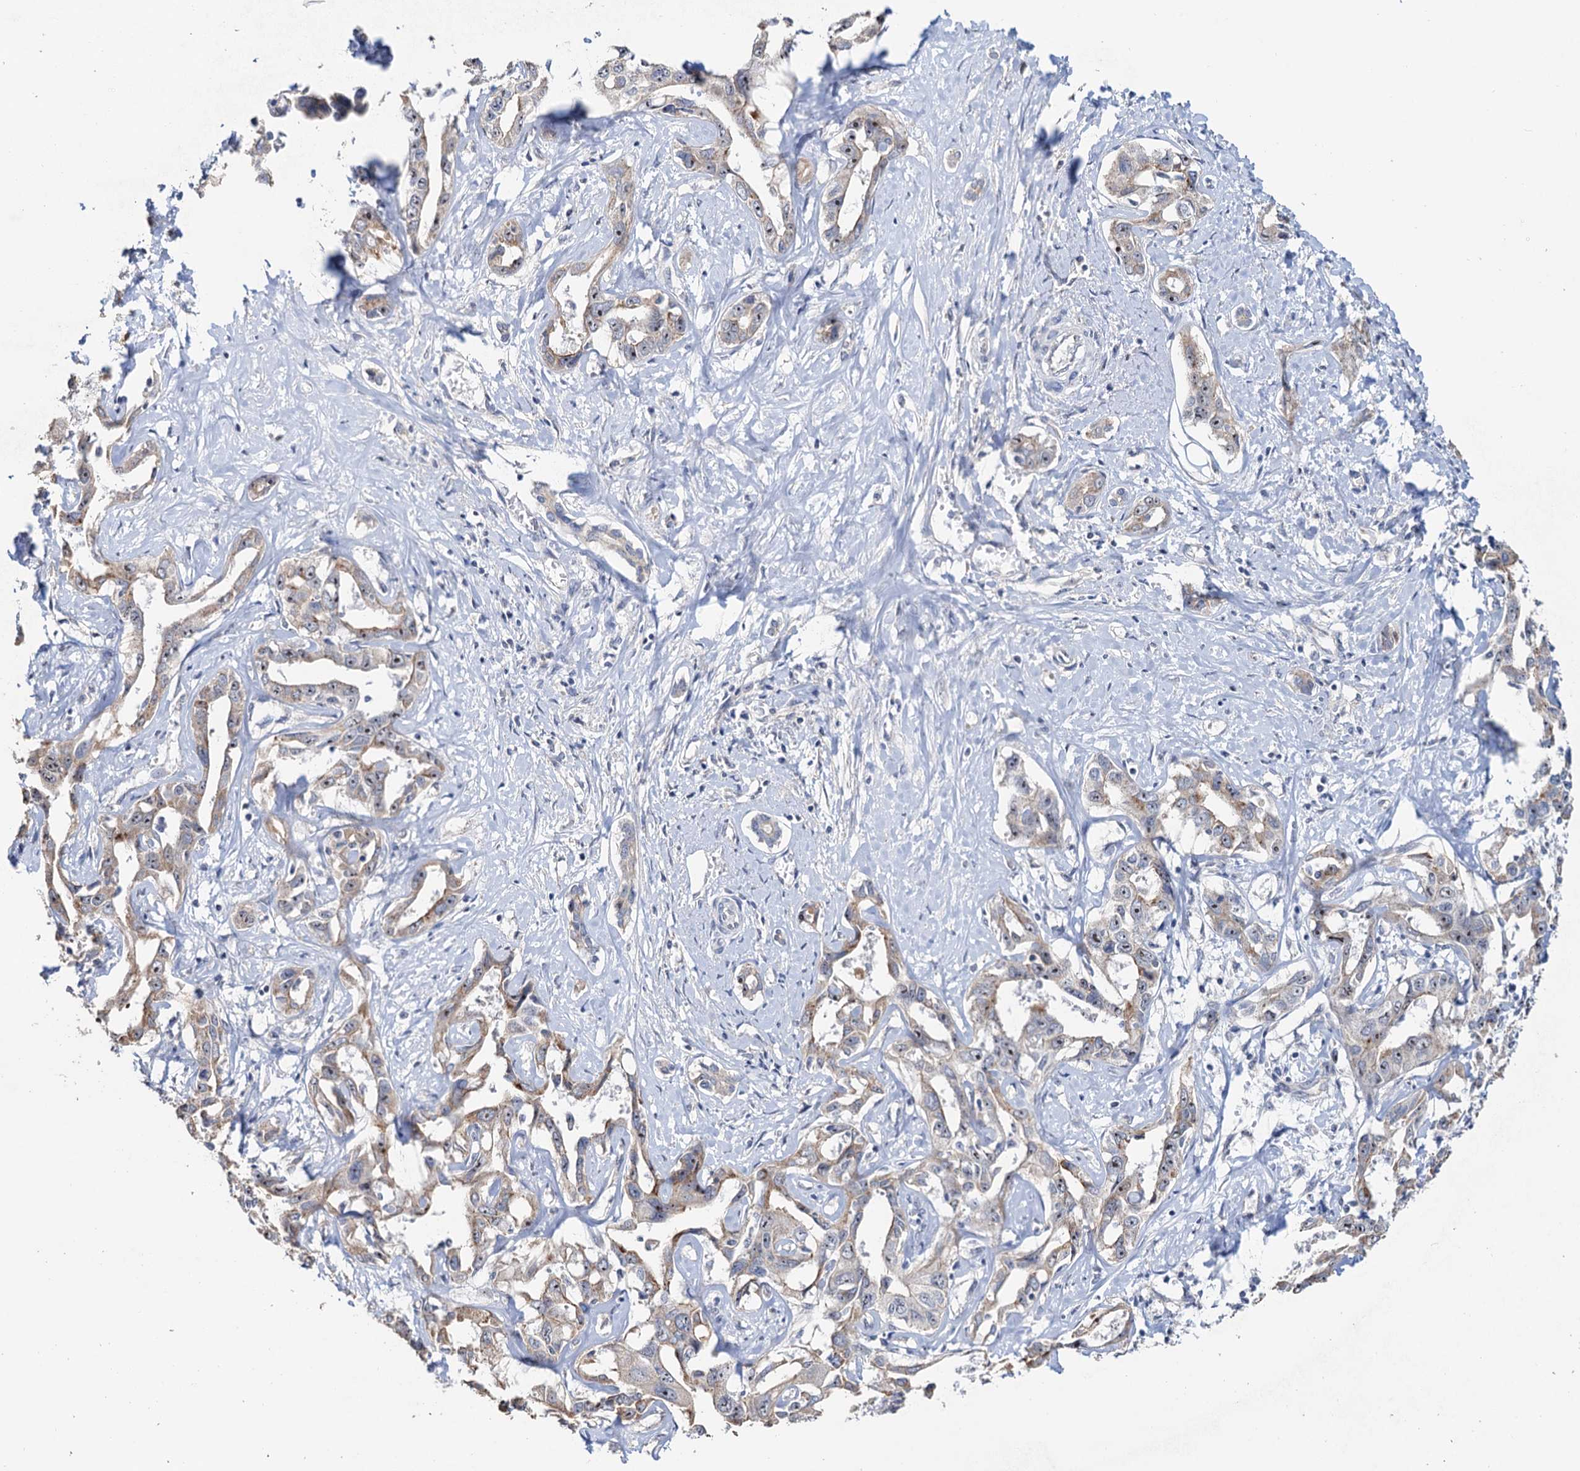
{"staining": {"intensity": "weak", "quantity": "25%-75%", "location": "cytoplasmic/membranous,nuclear"}, "tissue": "liver cancer", "cell_type": "Tumor cells", "image_type": "cancer", "snomed": [{"axis": "morphology", "description": "Cholangiocarcinoma"}, {"axis": "topography", "description": "Liver"}], "caption": "A low amount of weak cytoplasmic/membranous and nuclear positivity is seen in about 25%-75% of tumor cells in liver cancer (cholangiocarcinoma) tissue.", "gene": "C2CD3", "patient": {"sex": "male", "age": 59}}